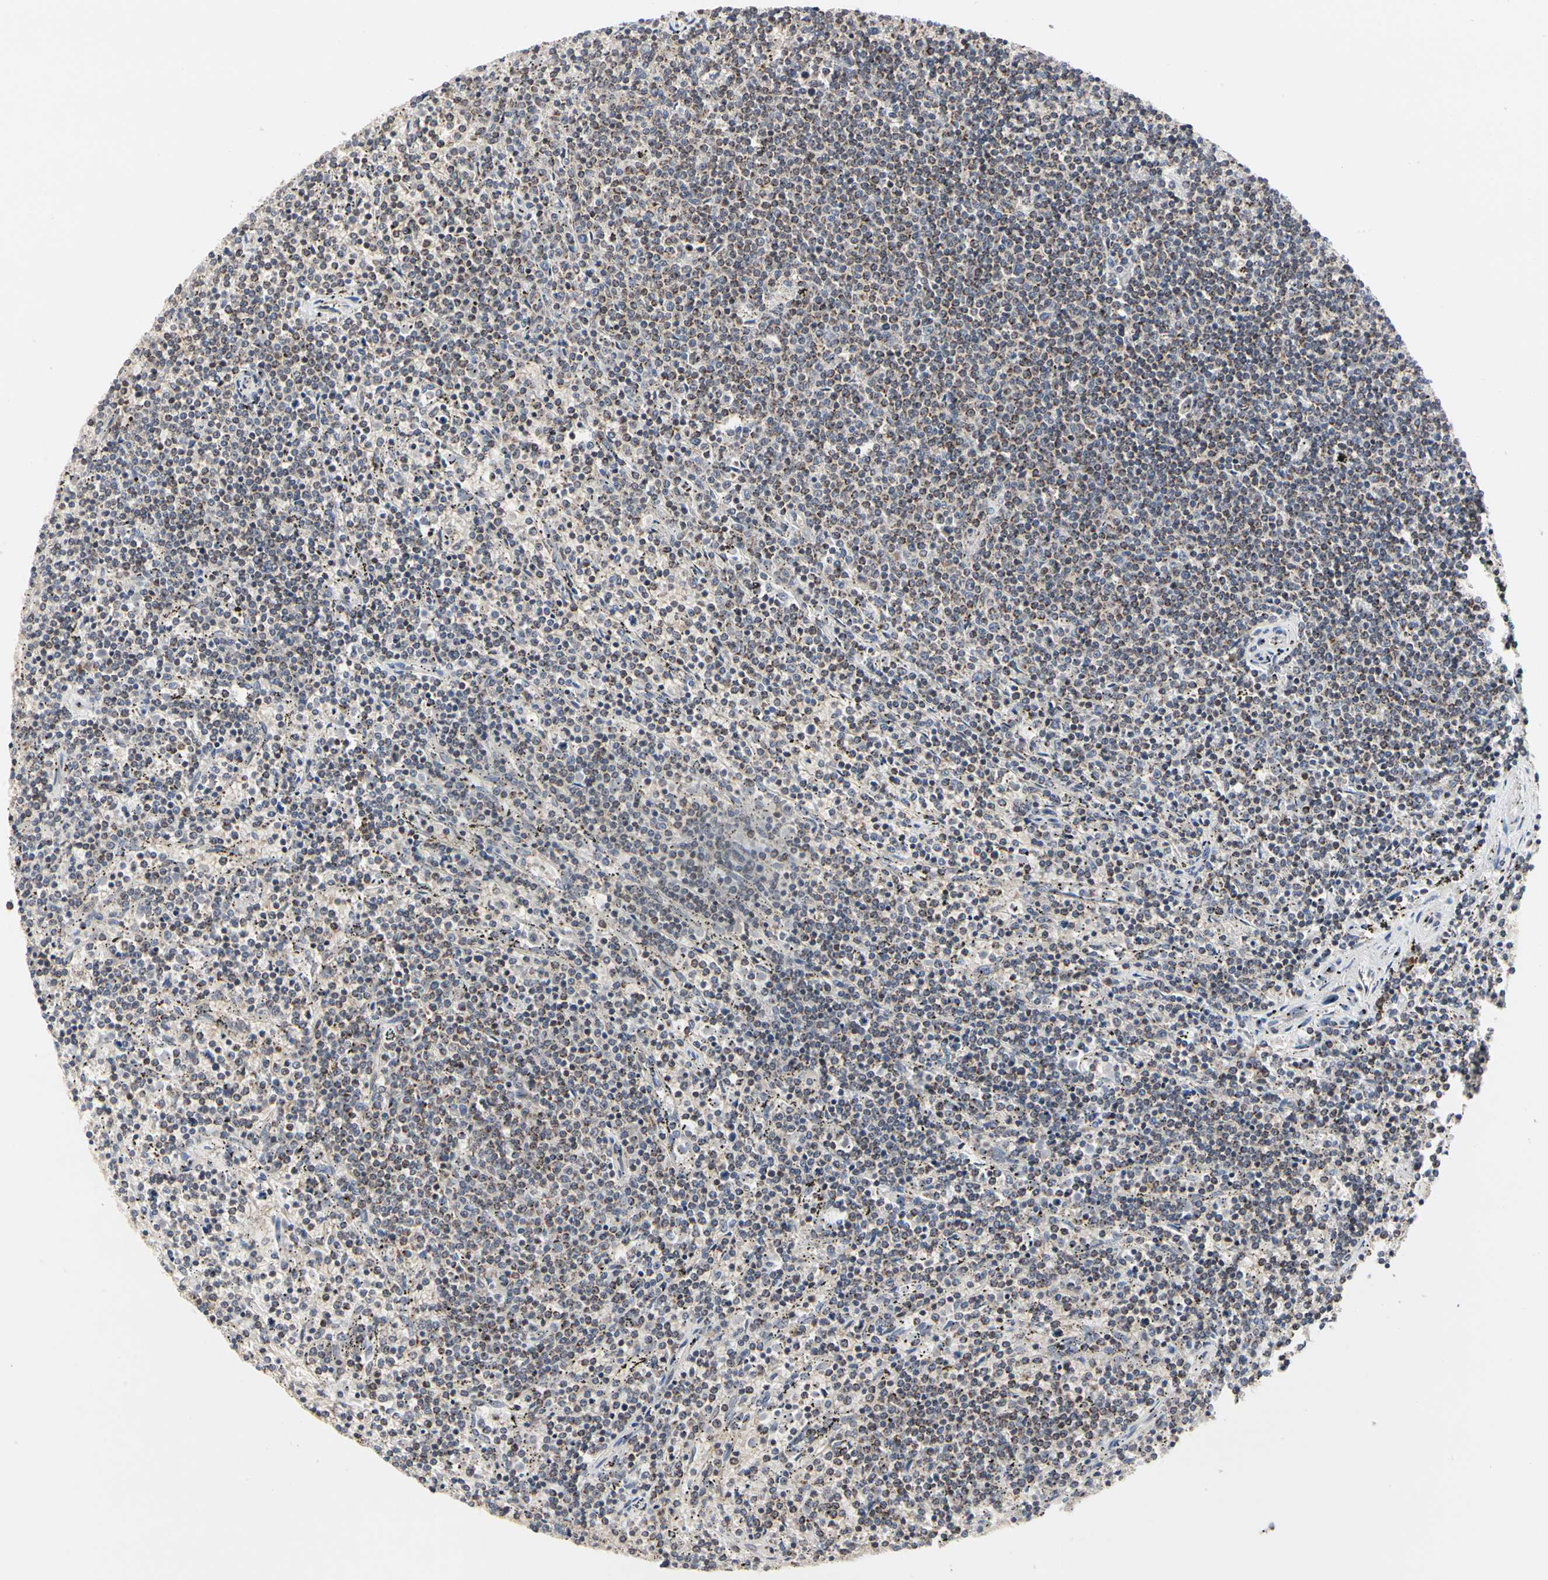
{"staining": {"intensity": "weak", "quantity": "<25%", "location": "cytoplasmic/membranous"}, "tissue": "lymphoma", "cell_type": "Tumor cells", "image_type": "cancer", "snomed": [{"axis": "morphology", "description": "Malignant lymphoma, non-Hodgkin's type, Low grade"}, {"axis": "topography", "description": "Spleen"}], "caption": "Immunohistochemical staining of human lymphoma demonstrates no significant staining in tumor cells.", "gene": "TSKU", "patient": {"sex": "female", "age": 50}}